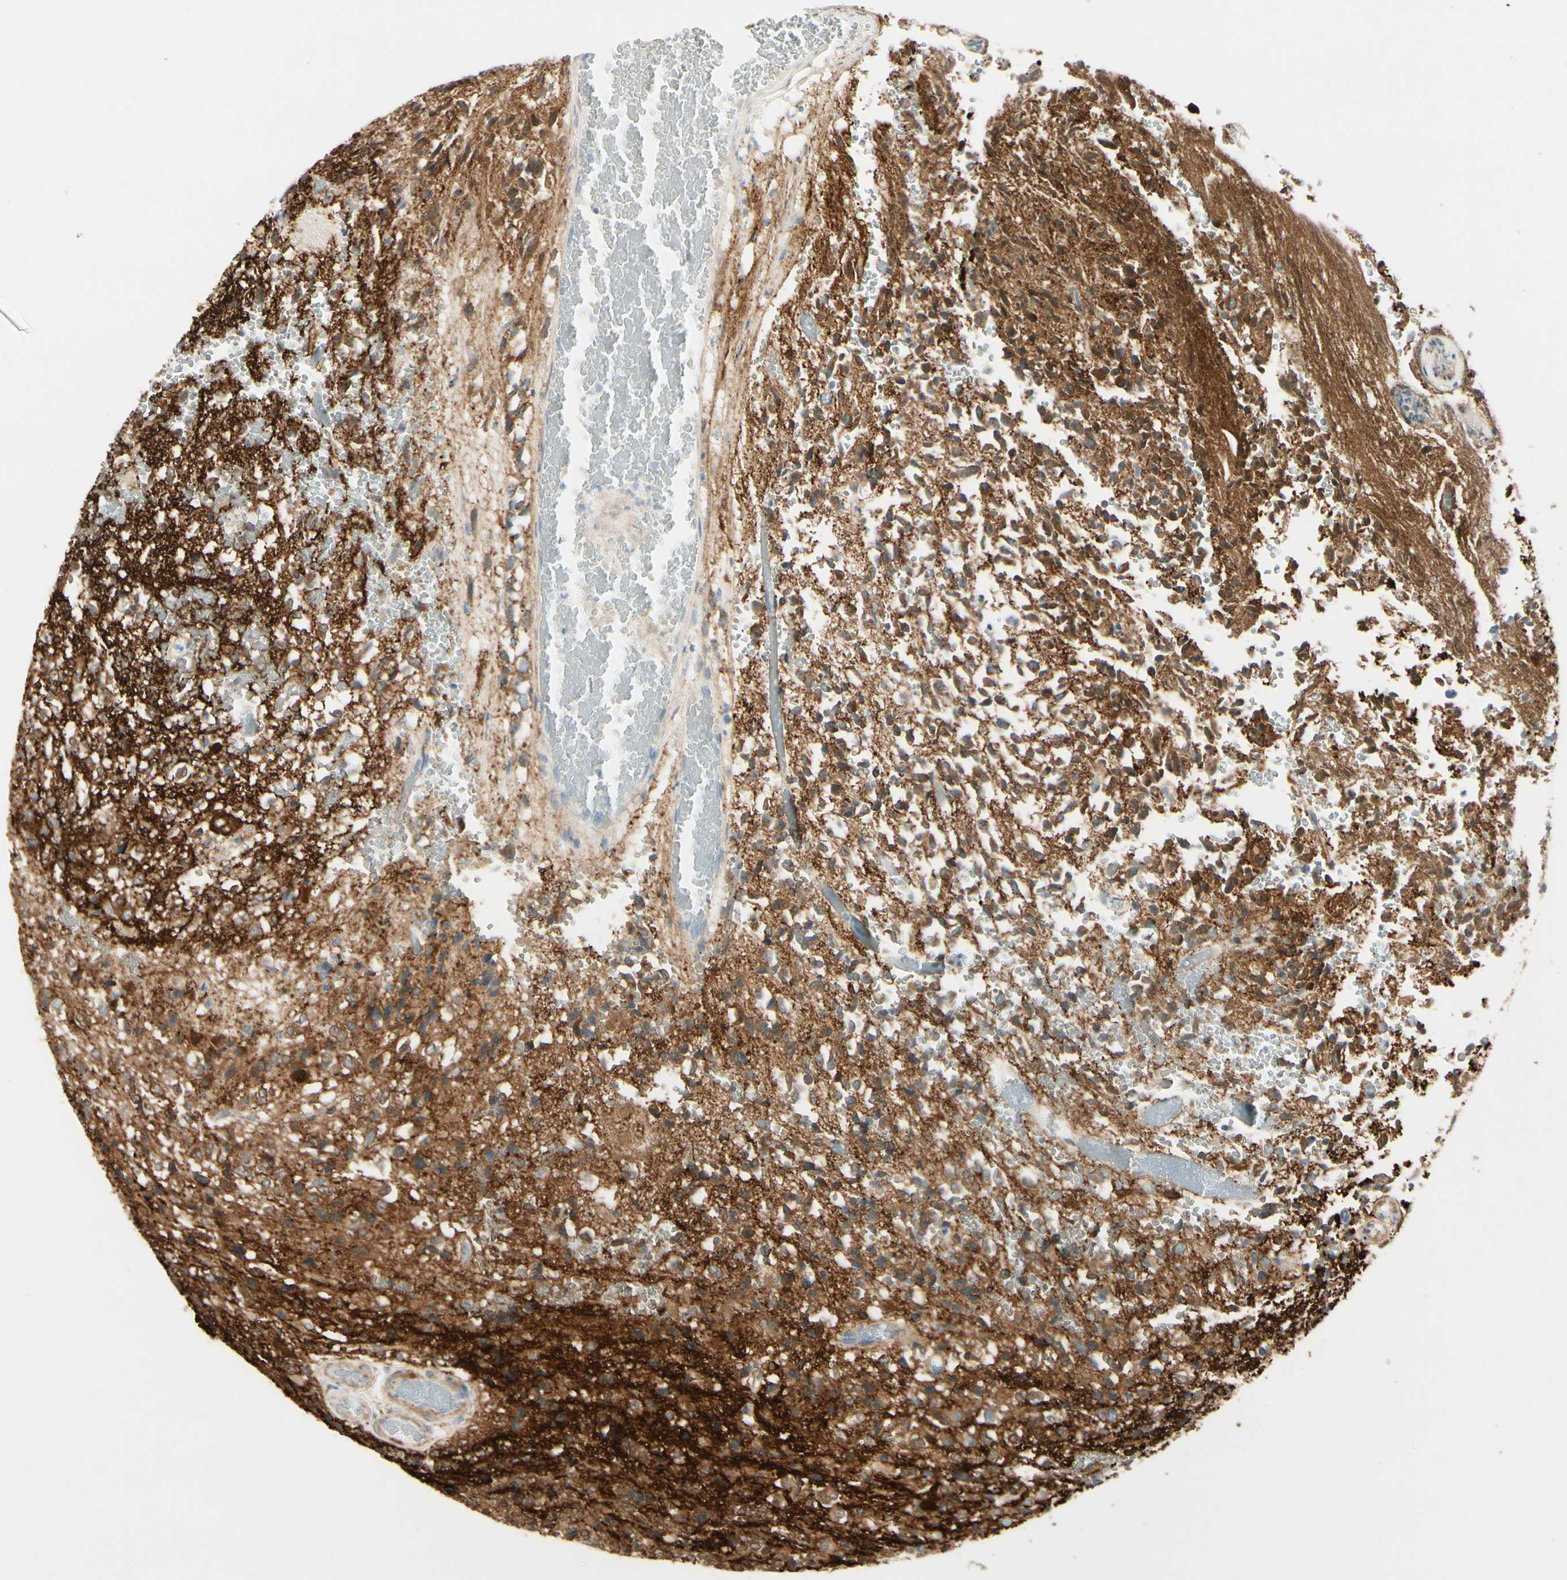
{"staining": {"intensity": "moderate", "quantity": ">75%", "location": "cytoplasmic/membranous"}, "tissue": "glioma", "cell_type": "Tumor cells", "image_type": "cancer", "snomed": [{"axis": "morphology", "description": "Glioma, malignant, High grade"}, {"axis": "topography", "description": "pancreas cauda"}], "caption": "Malignant high-grade glioma stained with DAB (3,3'-diaminobenzidine) immunohistochemistry (IHC) demonstrates medium levels of moderate cytoplasmic/membranous staining in approximately >75% of tumor cells. The protein of interest is shown in brown color, while the nuclei are stained blue.", "gene": "AMPH", "patient": {"sex": "male", "age": 60}}